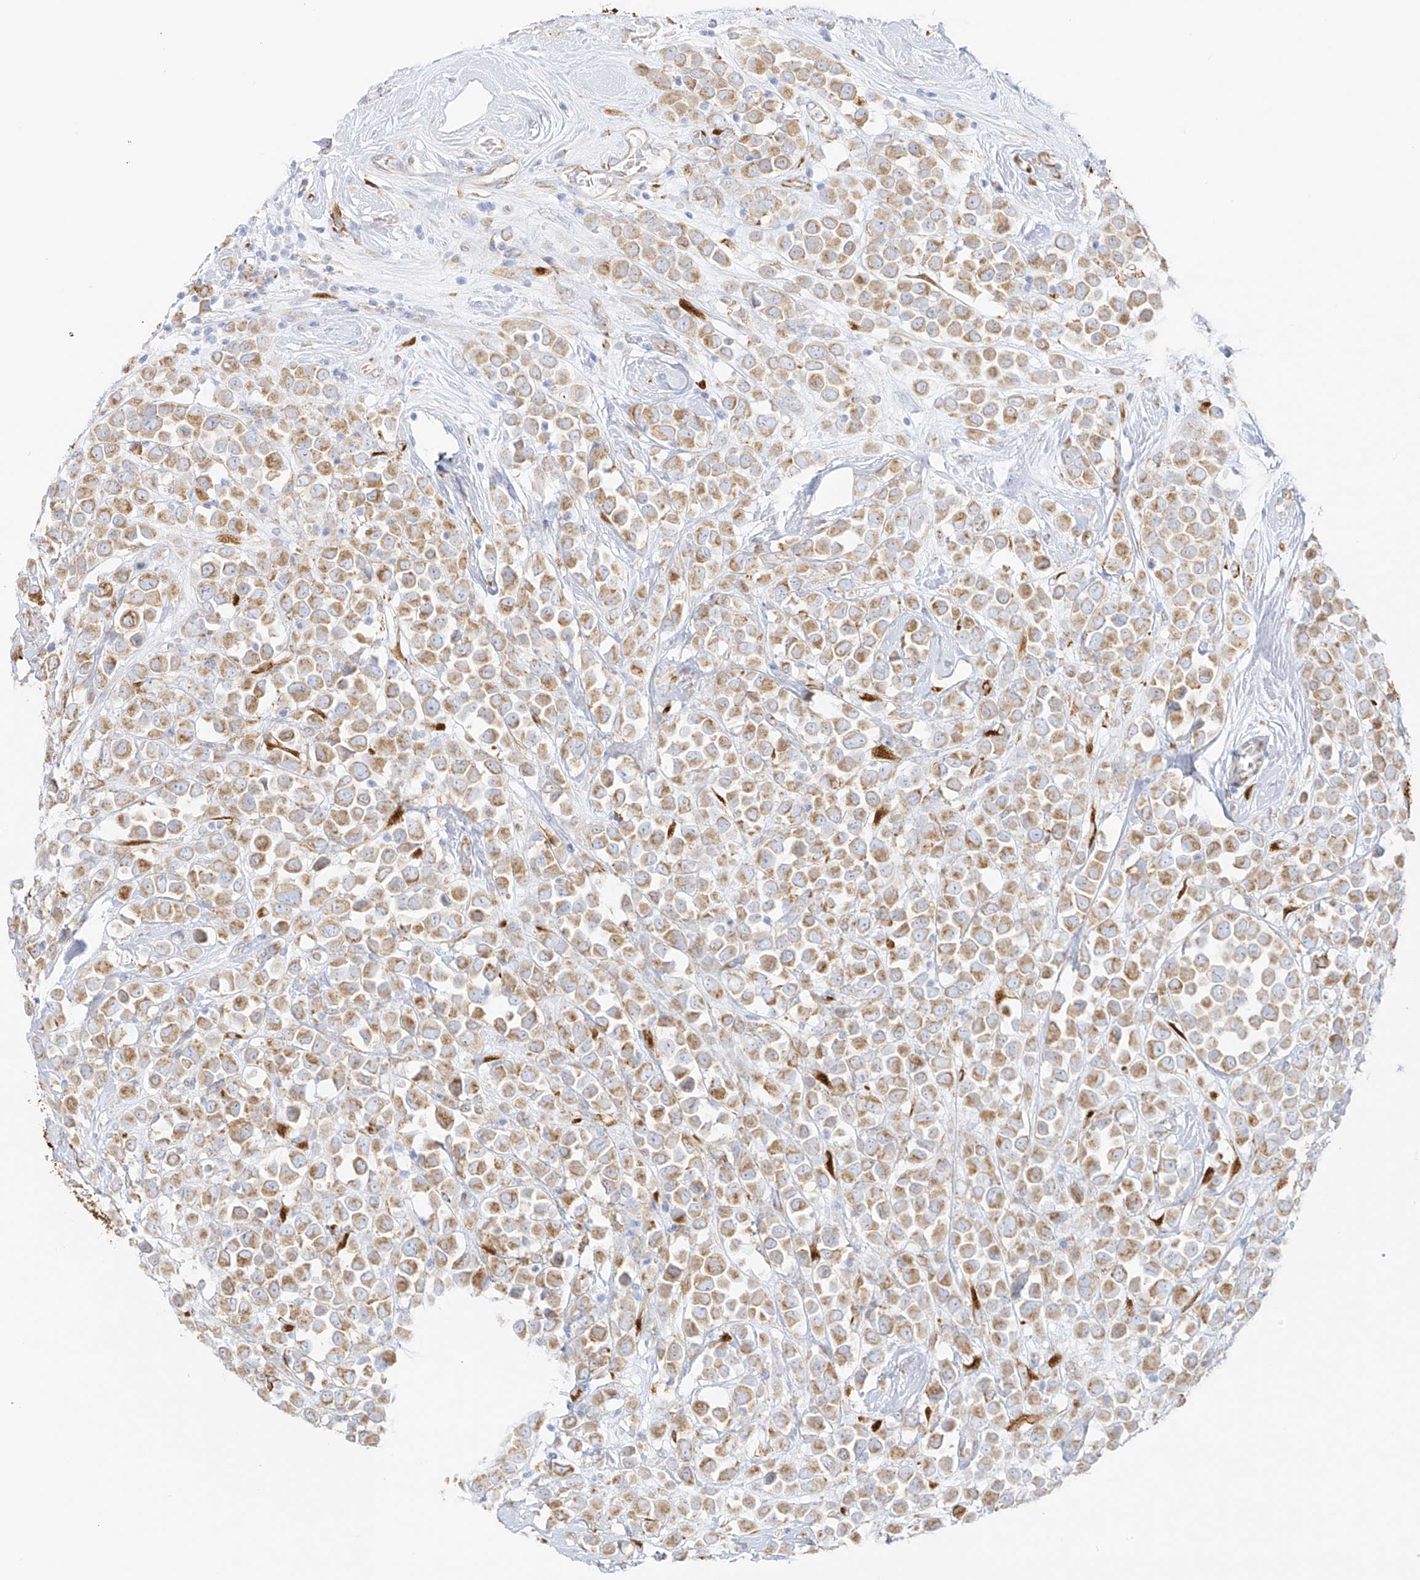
{"staining": {"intensity": "weak", "quantity": ">75%", "location": "cytoplasmic/membranous"}, "tissue": "breast cancer", "cell_type": "Tumor cells", "image_type": "cancer", "snomed": [{"axis": "morphology", "description": "Duct carcinoma"}, {"axis": "topography", "description": "Breast"}], "caption": "Invasive ductal carcinoma (breast) stained for a protein demonstrates weak cytoplasmic/membranous positivity in tumor cells.", "gene": "LRRC59", "patient": {"sex": "female", "age": 61}}